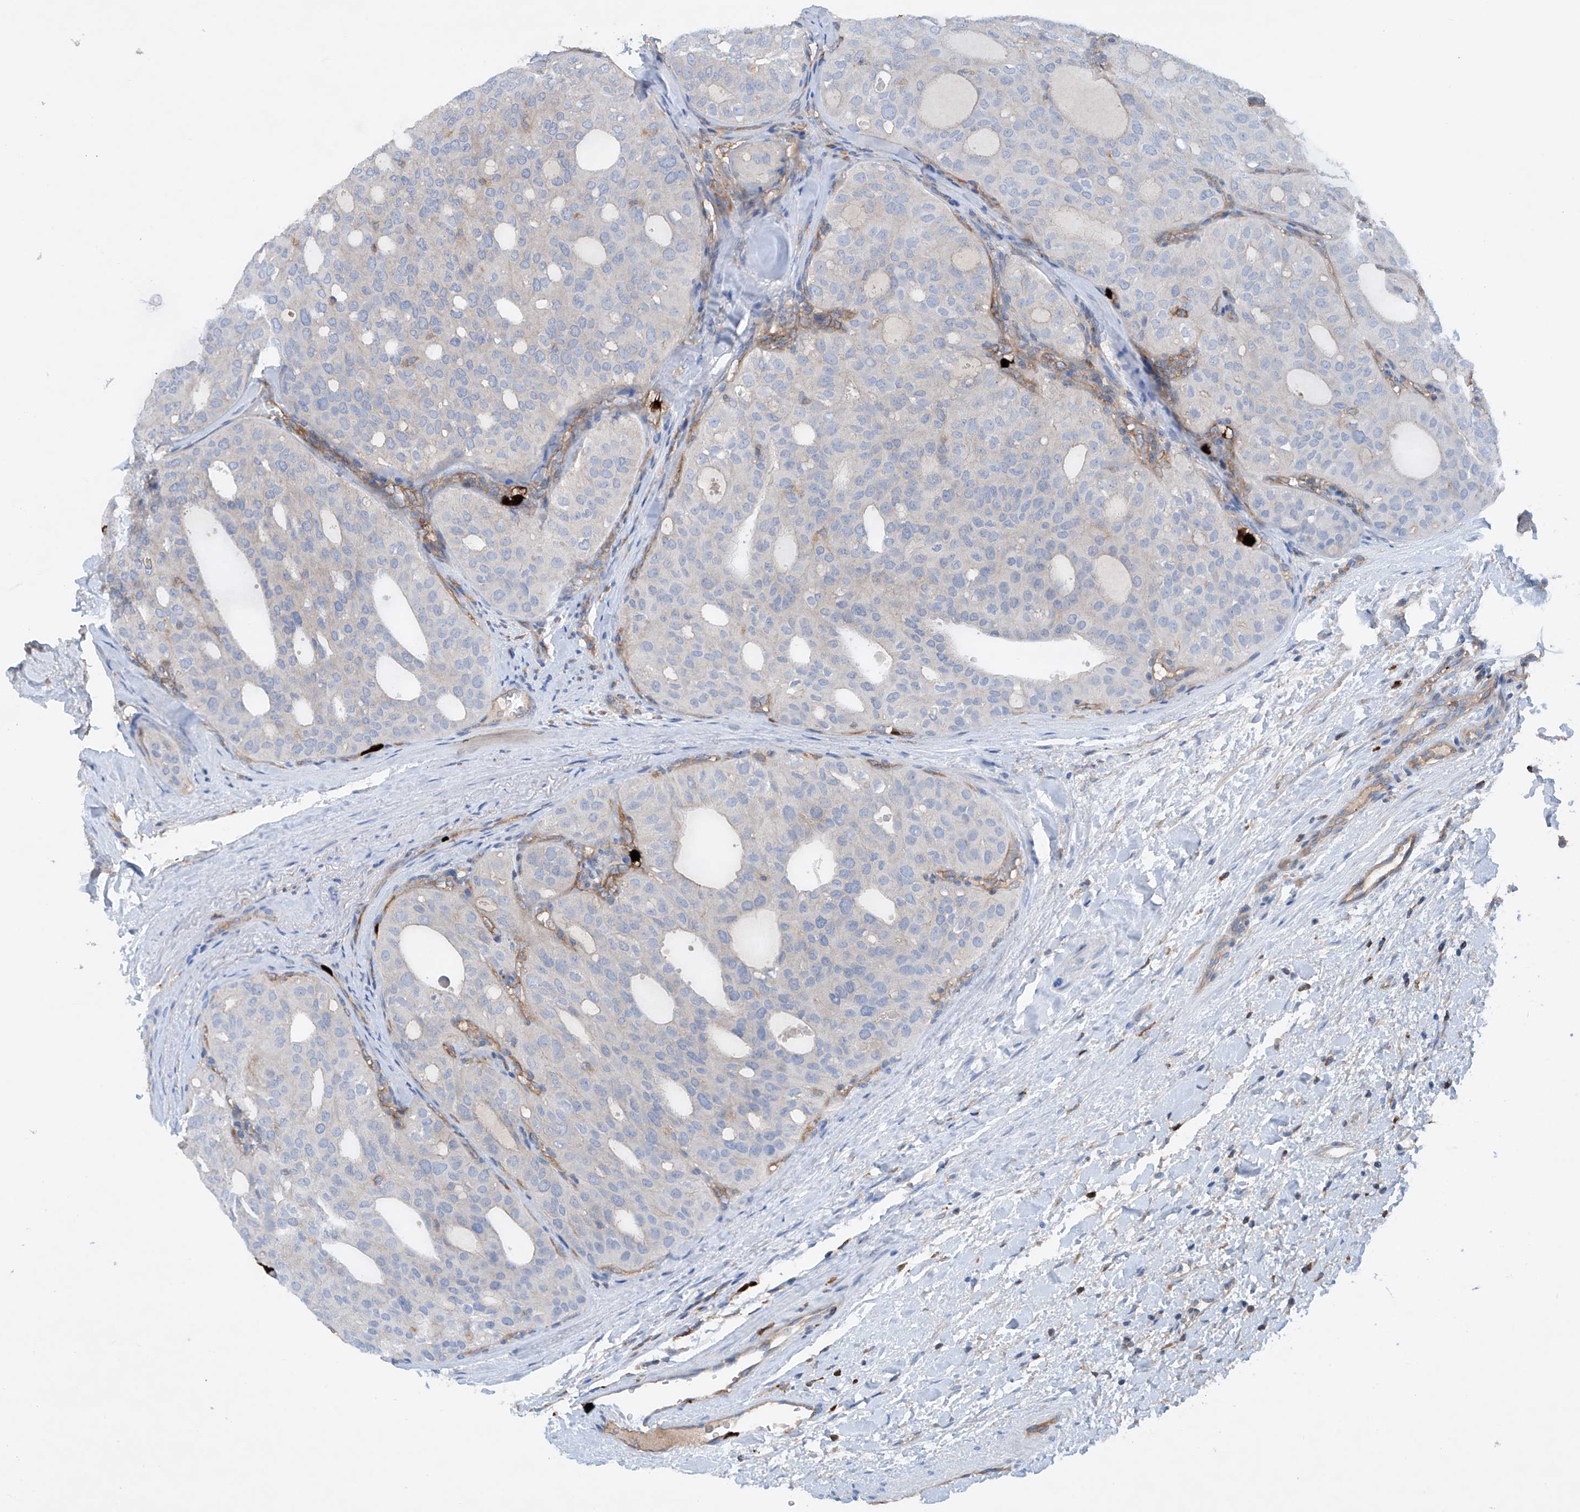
{"staining": {"intensity": "negative", "quantity": "none", "location": "none"}, "tissue": "thyroid cancer", "cell_type": "Tumor cells", "image_type": "cancer", "snomed": [{"axis": "morphology", "description": "Follicular adenoma carcinoma, NOS"}, {"axis": "topography", "description": "Thyroid gland"}], "caption": "Immunohistochemistry of human follicular adenoma carcinoma (thyroid) reveals no staining in tumor cells.", "gene": "PHACTR2", "patient": {"sex": "male", "age": 75}}